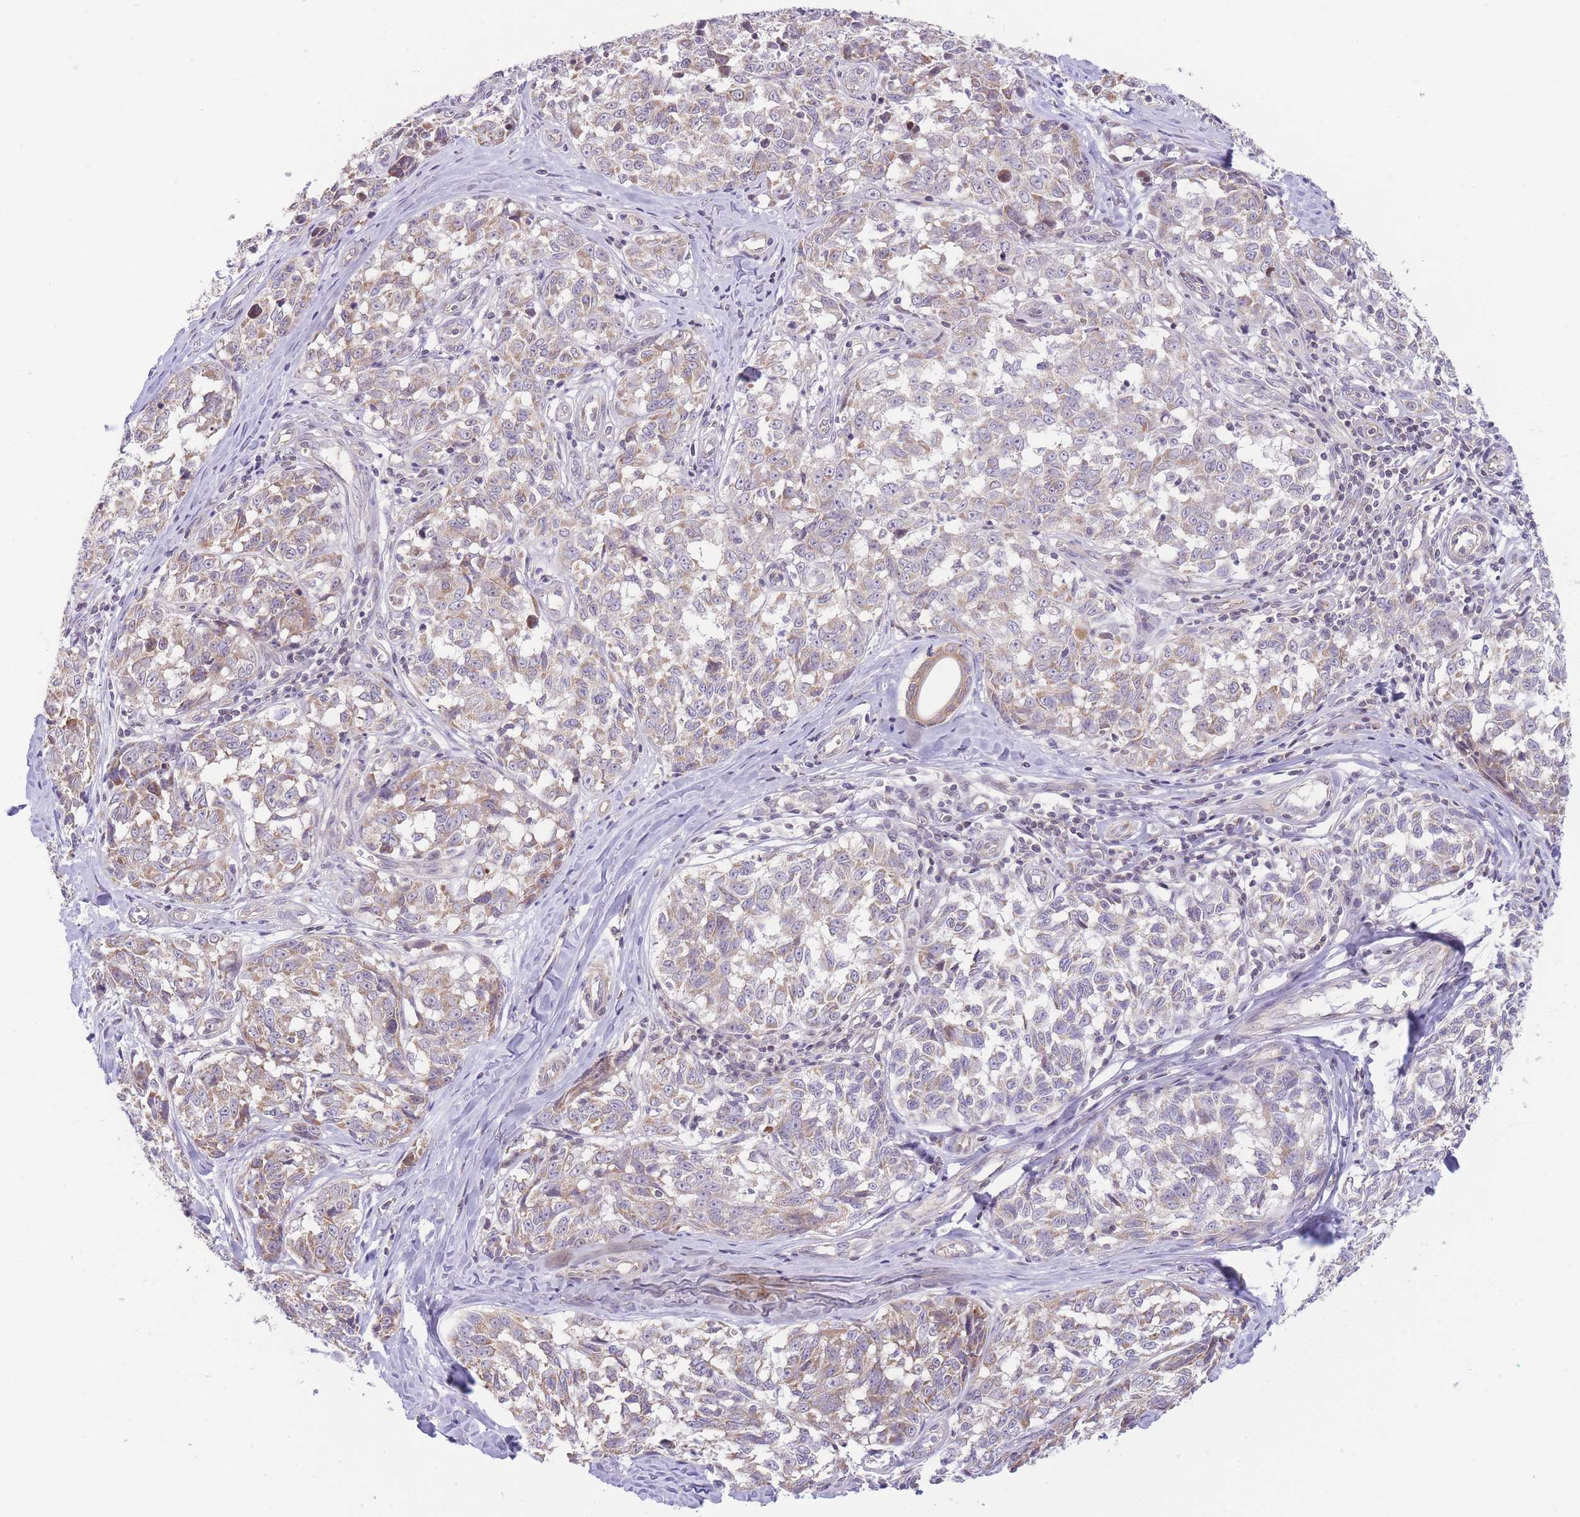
{"staining": {"intensity": "moderate", "quantity": "25%-75%", "location": "cytoplasmic/membranous"}, "tissue": "melanoma", "cell_type": "Tumor cells", "image_type": "cancer", "snomed": [{"axis": "morphology", "description": "Normal tissue, NOS"}, {"axis": "morphology", "description": "Malignant melanoma, NOS"}, {"axis": "topography", "description": "Skin"}], "caption": "This micrograph displays immunohistochemistry staining of malignant melanoma, with medium moderate cytoplasmic/membranous positivity in approximately 25%-75% of tumor cells.", "gene": "BOLA2B", "patient": {"sex": "female", "age": 64}}